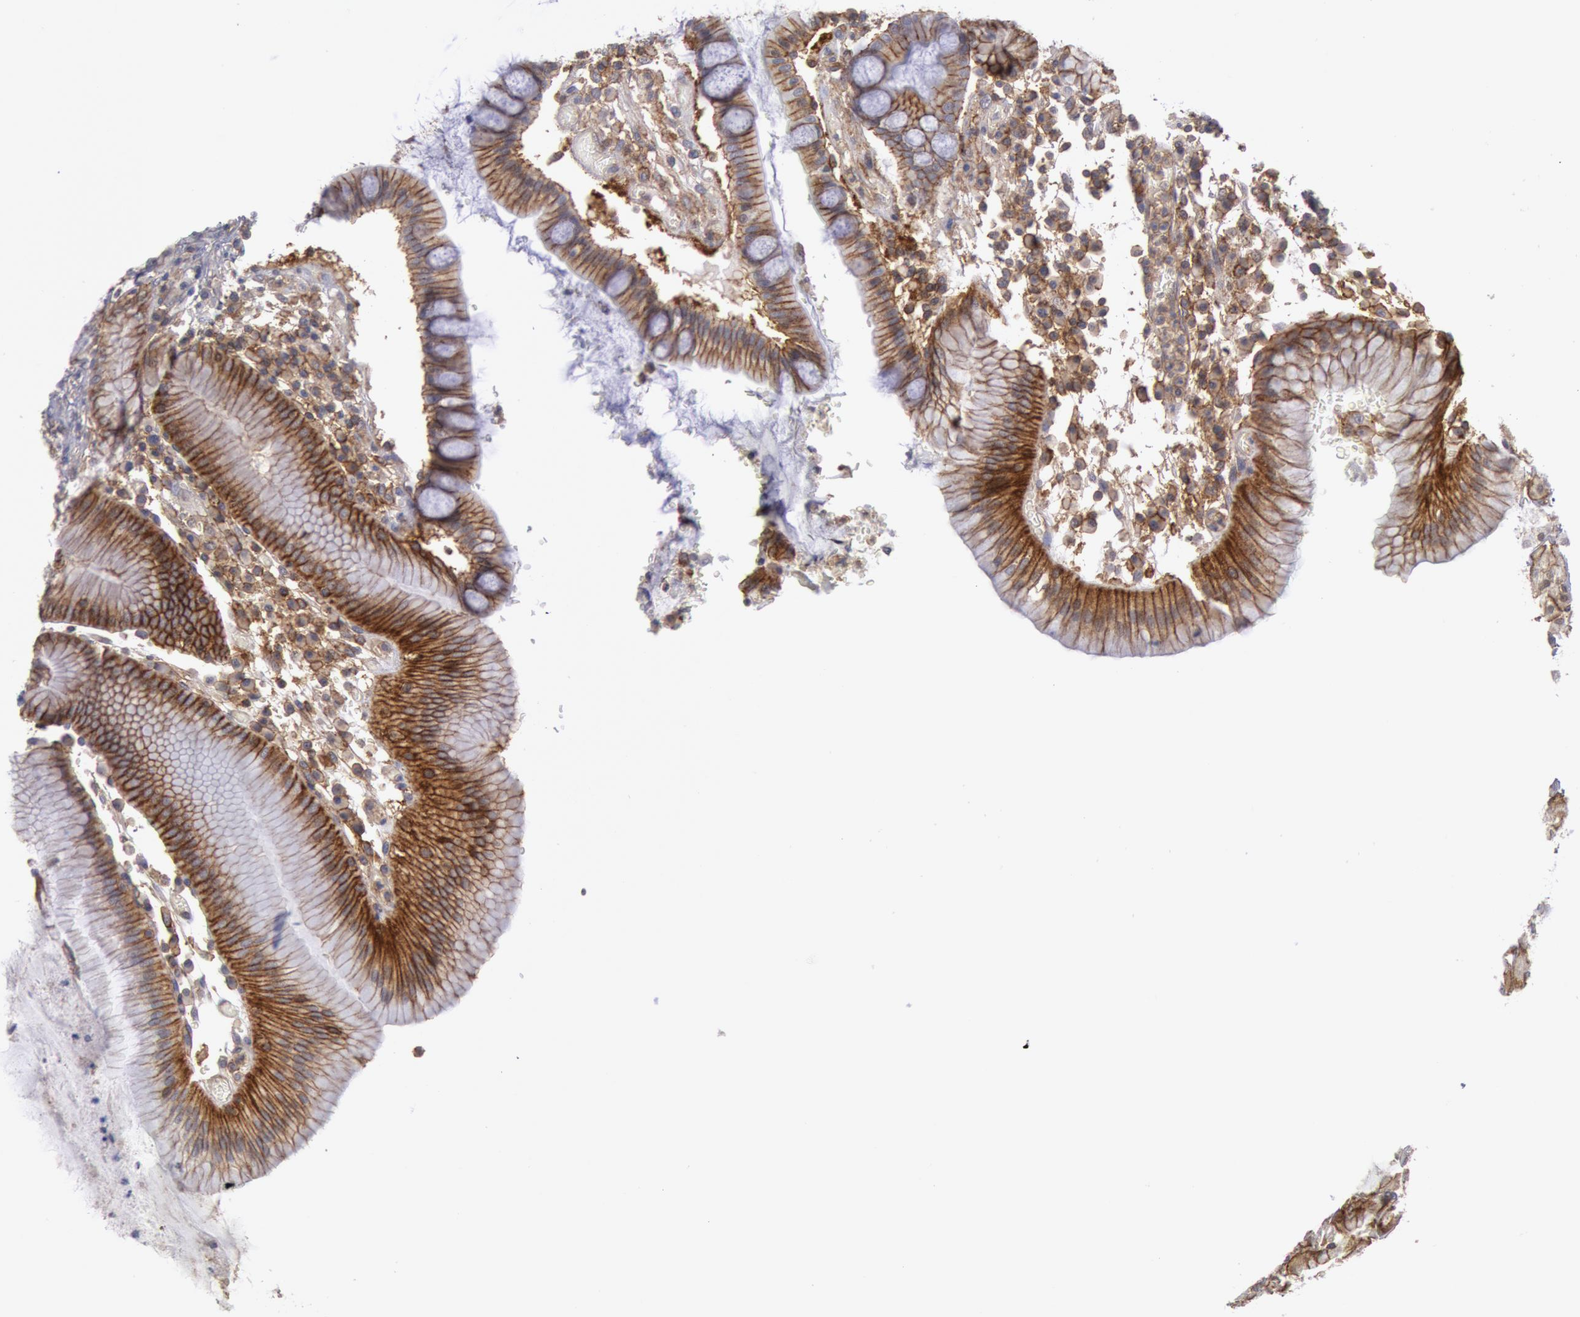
{"staining": {"intensity": "strong", "quantity": ">75%", "location": "cytoplasmic/membranous"}, "tissue": "stomach", "cell_type": "Glandular cells", "image_type": "normal", "snomed": [{"axis": "morphology", "description": "Normal tissue, NOS"}, {"axis": "topography", "description": "Stomach, lower"}], "caption": "A photomicrograph showing strong cytoplasmic/membranous expression in approximately >75% of glandular cells in normal stomach, as visualized by brown immunohistochemical staining.", "gene": "STX4", "patient": {"sex": "female", "age": 73}}